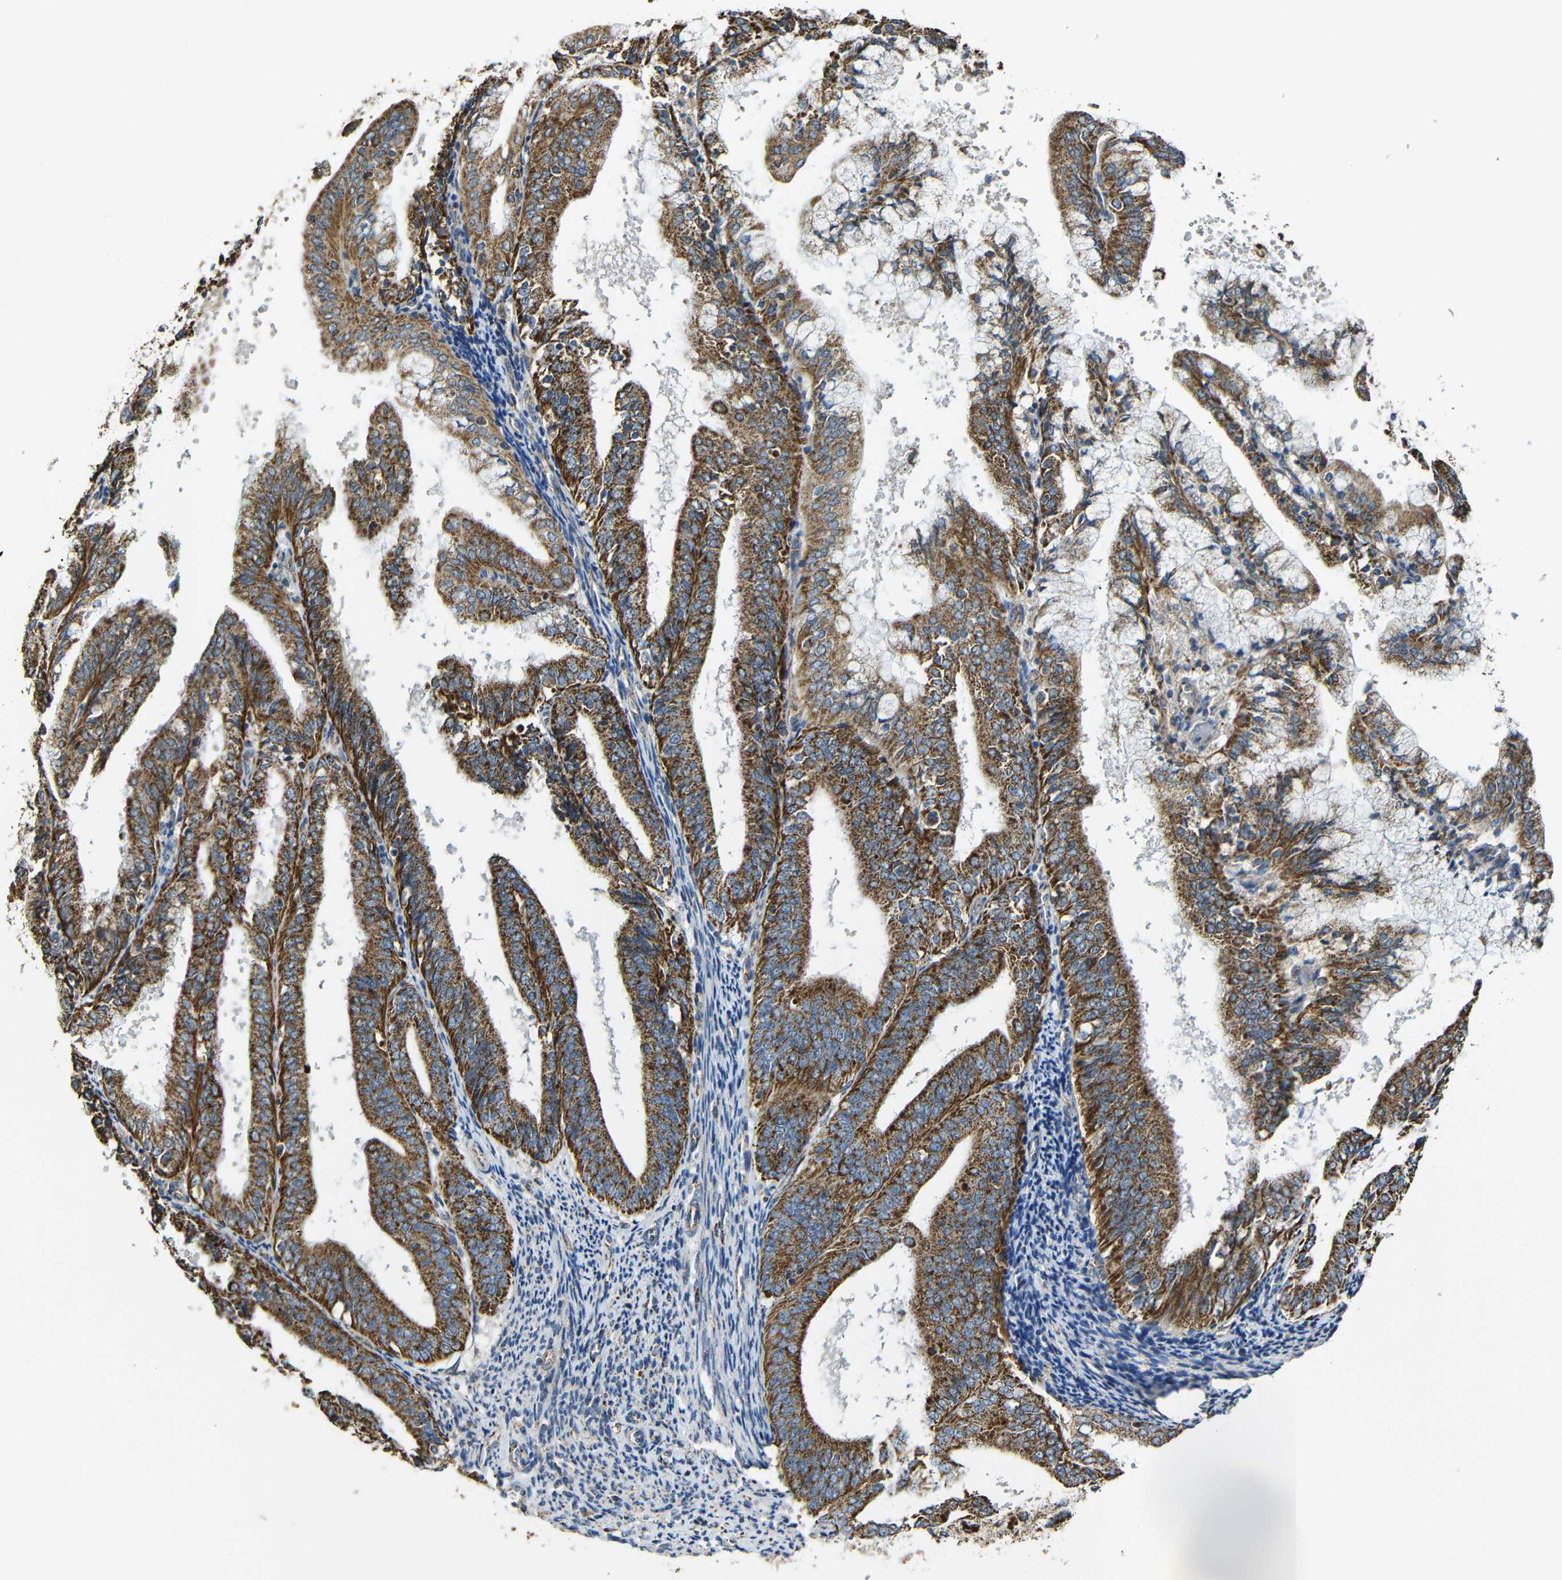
{"staining": {"intensity": "strong", "quantity": ">75%", "location": "cytoplasmic/membranous"}, "tissue": "endometrial cancer", "cell_type": "Tumor cells", "image_type": "cancer", "snomed": [{"axis": "morphology", "description": "Adenocarcinoma, NOS"}, {"axis": "topography", "description": "Endometrium"}], "caption": "There is high levels of strong cytoplasmic/membranous staining in tumor cells of adenocarcinoma (endometrial), as demonstrated by immunohistochemical staining (brown color).", "gene": "NR3C2", "patient": {"sex": "female", "age": 63}}